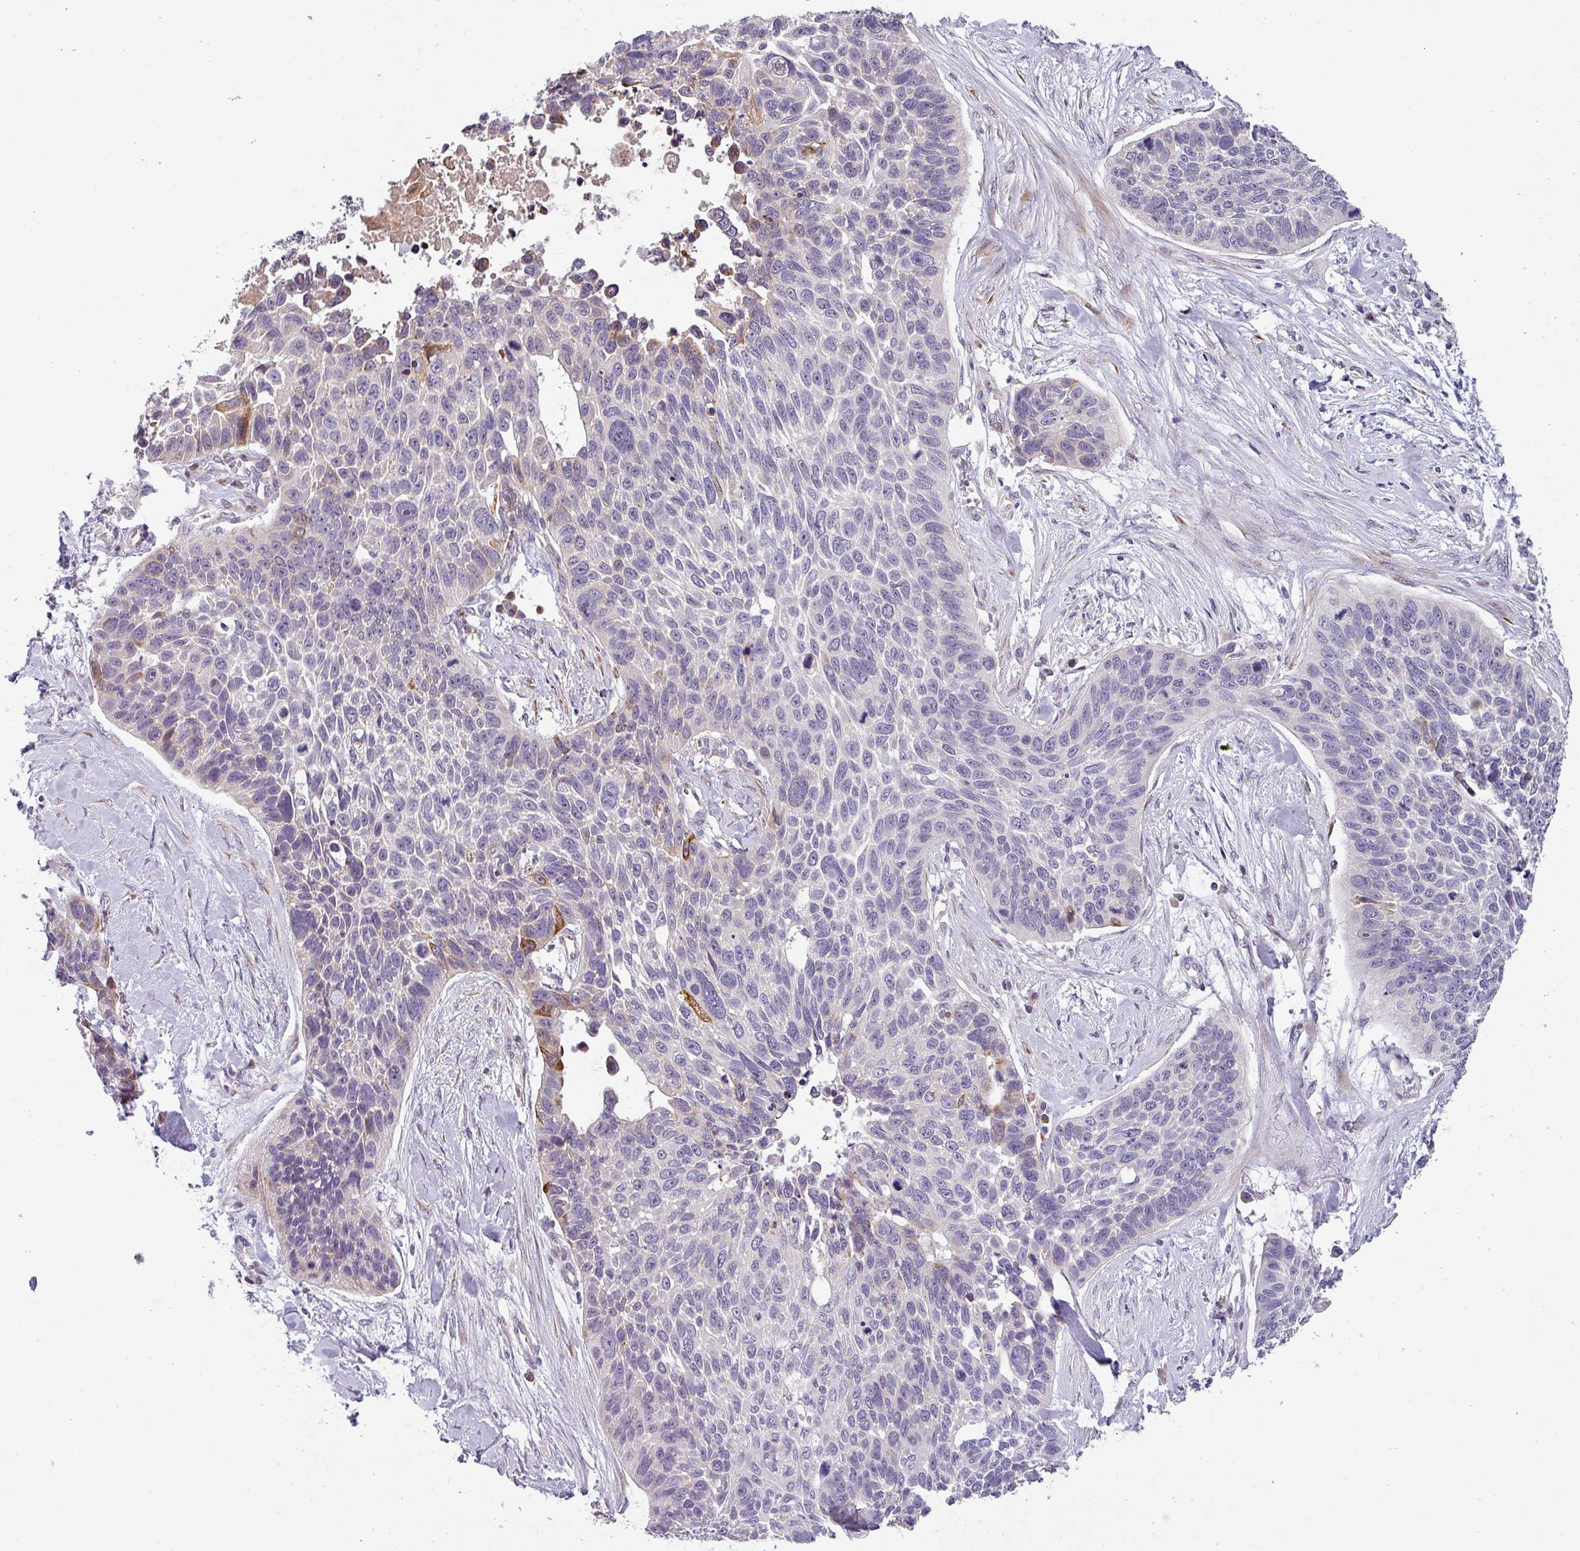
{"staining": {"intensity": "weak", "quantity": "<25%", "location": "cytoplasmic/membranous"}, "tissue": "lung cancer", "cell_type": "Tumor cells", "image_type": "cancer", "snomed": [{"axis": "morphology", "description": "Squamous cell carcinoma, NOS"}, {"axis": "topography", "description": "Lung"}], "caption": "Immunohistochemistry histopathology image of lung squamous cell carcinoma stained for a protein (brown), which demonstrates no positivity in tumor cells.", "gene": "KLHL3", "patient": {"sex": "male", "age": 62}}